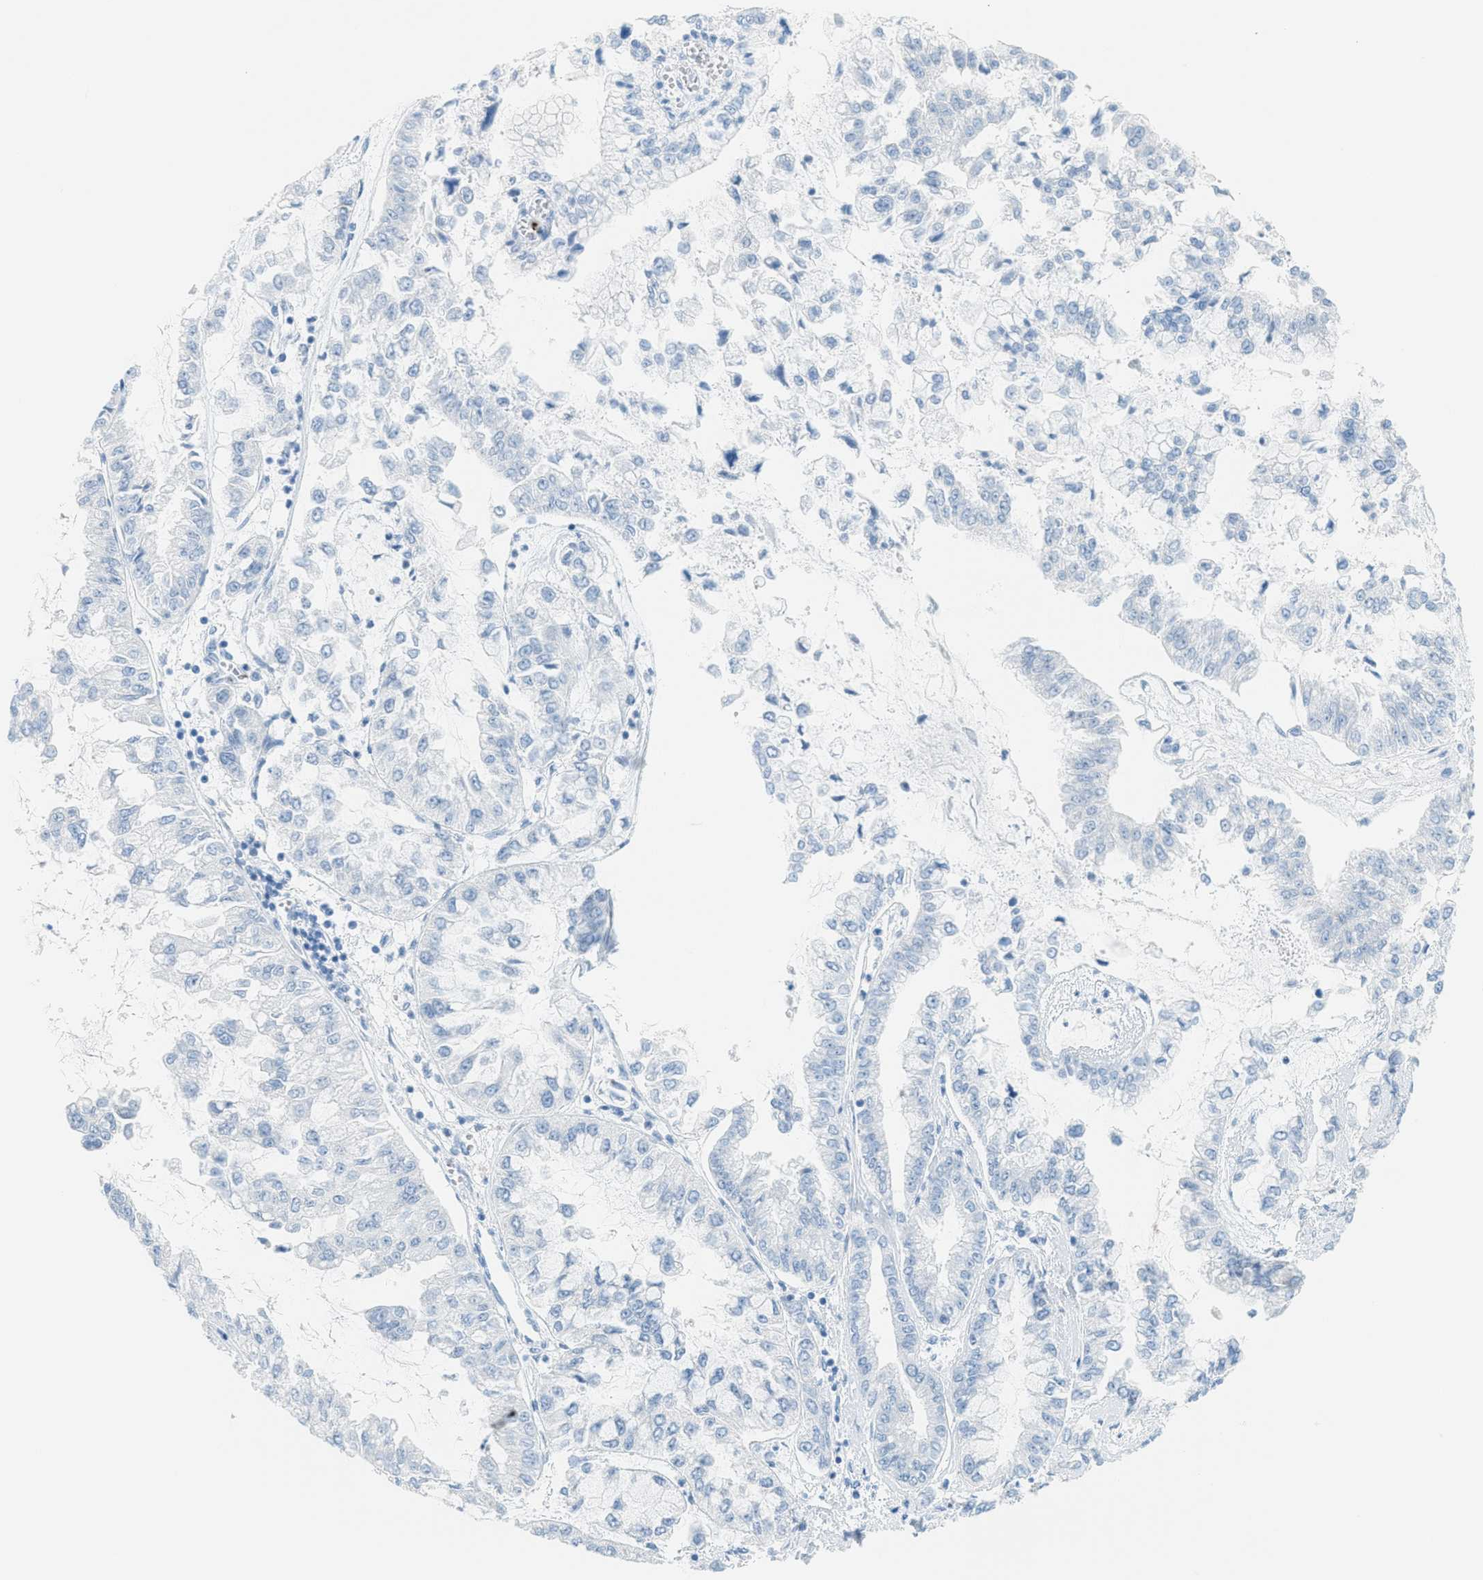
{"staining": {"intensity": "negative", "quantity": "none", "location": "none"}, "tissue": "liver cancer", "cell_type": "Tumor cells", "image_type": "cancer", "snomed": [{"axis": "morphology", "description": "Cholangiocarcinoma"}, {"axis": "topography", "description": "Liver"}], "caption": "The micrograph demonstrates no significant staining in tumor cells of liver cholangiocarcinoma. The staining is performed using DAB (3,3'-diaminobenzidine) brown chromogen with nuclei counter-stained in using hematoxylin.", "gene": "PPBP", "patient": {"sex": "female", "age": 79}}